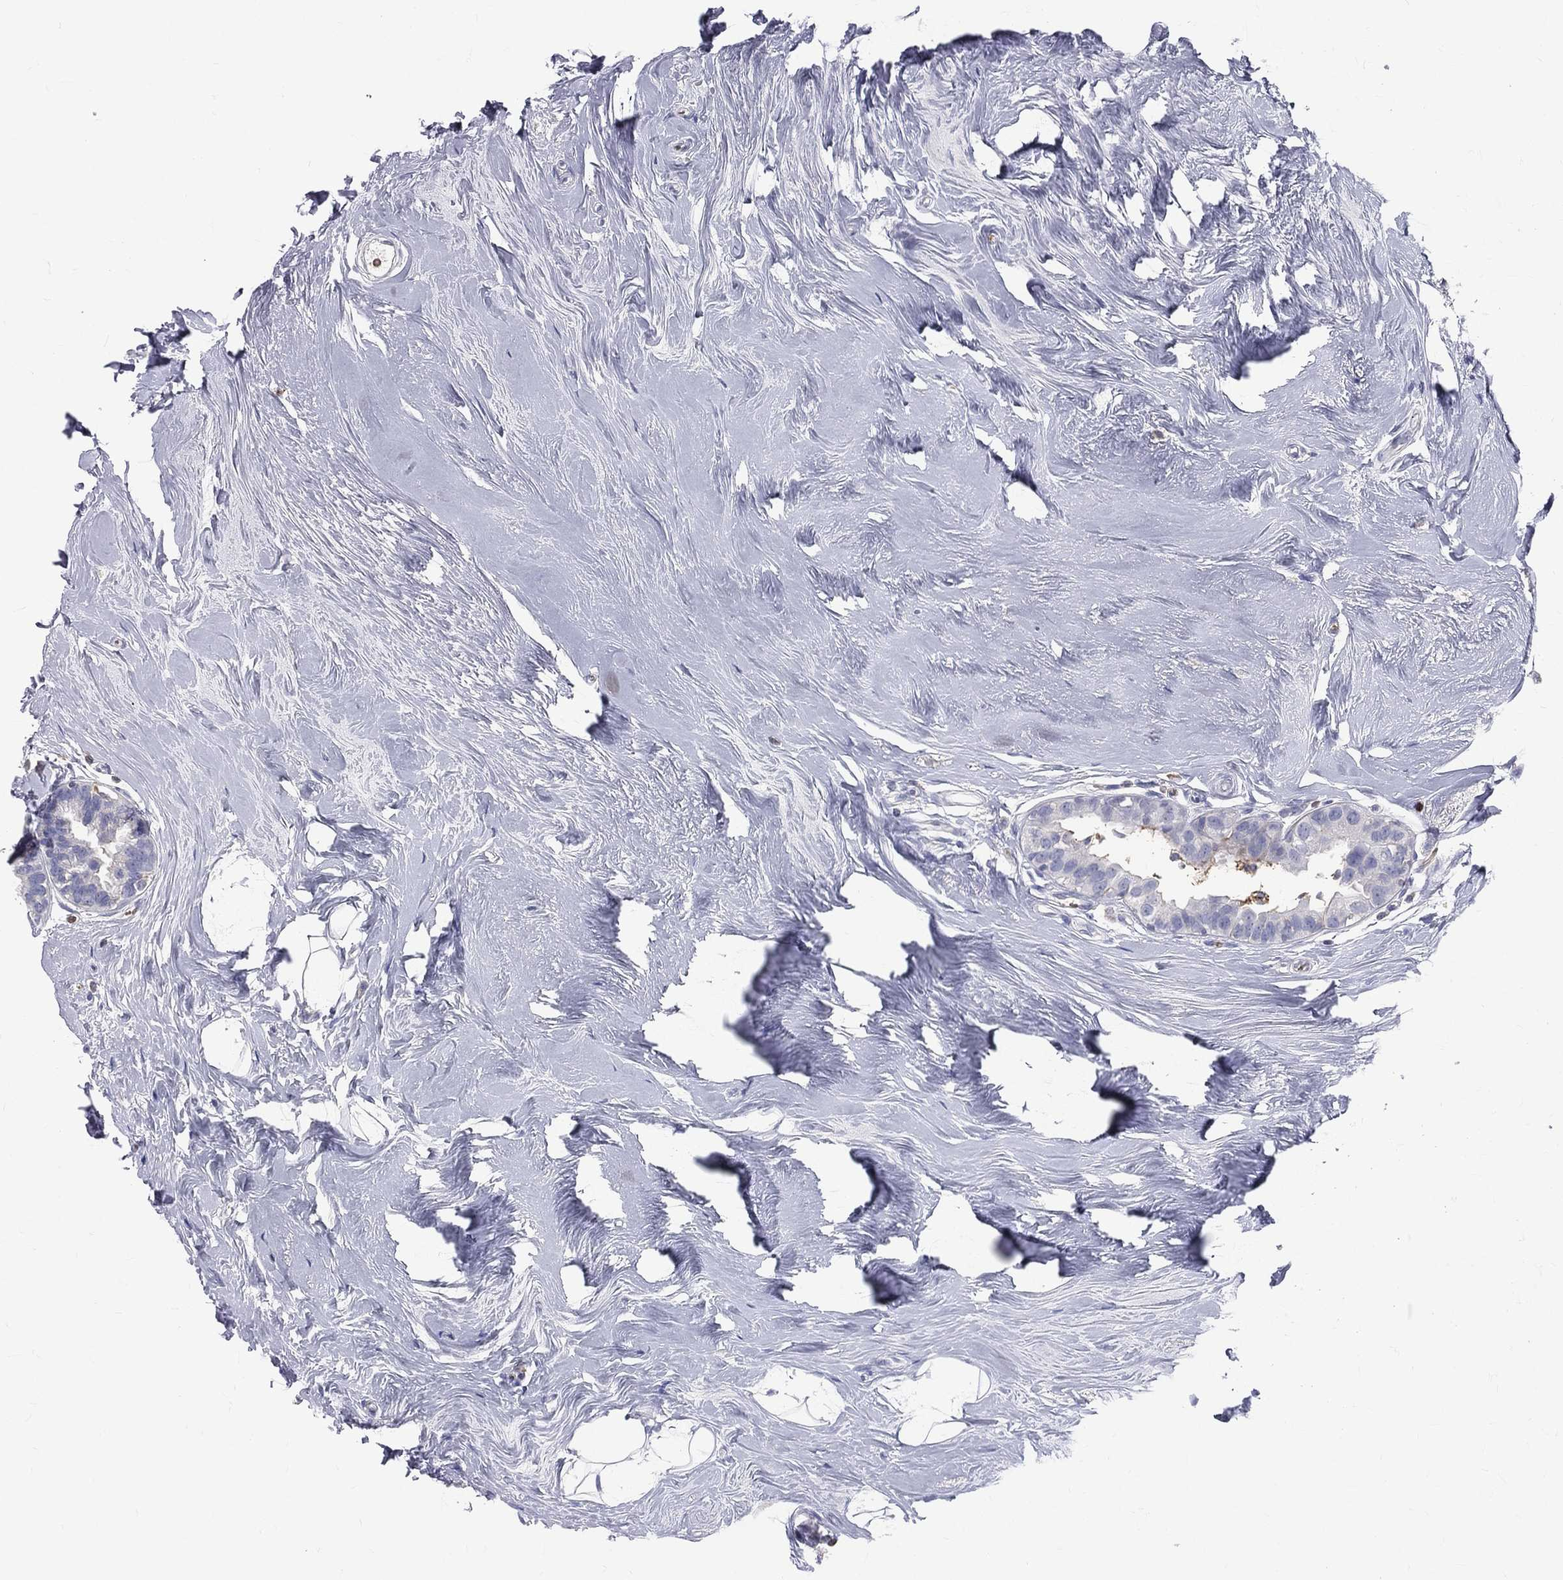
{"staining": {"intensity": "negative", "quantity": "none", "location": "none"}, "tissue": "breast cancer", "cell_type": "Tumor cells", "image_type": "cancer", "snomed": [{"axis": "morphology", "description": "Duct carcinoma"}, {"axis": "topography", "description": "Breast"}], "caption": "There is no significant expression in tumor cells of breast infiltrating ductal carcinoma.", "gene": "CTSW", "patient": {"sex": "female", "age": 55}}